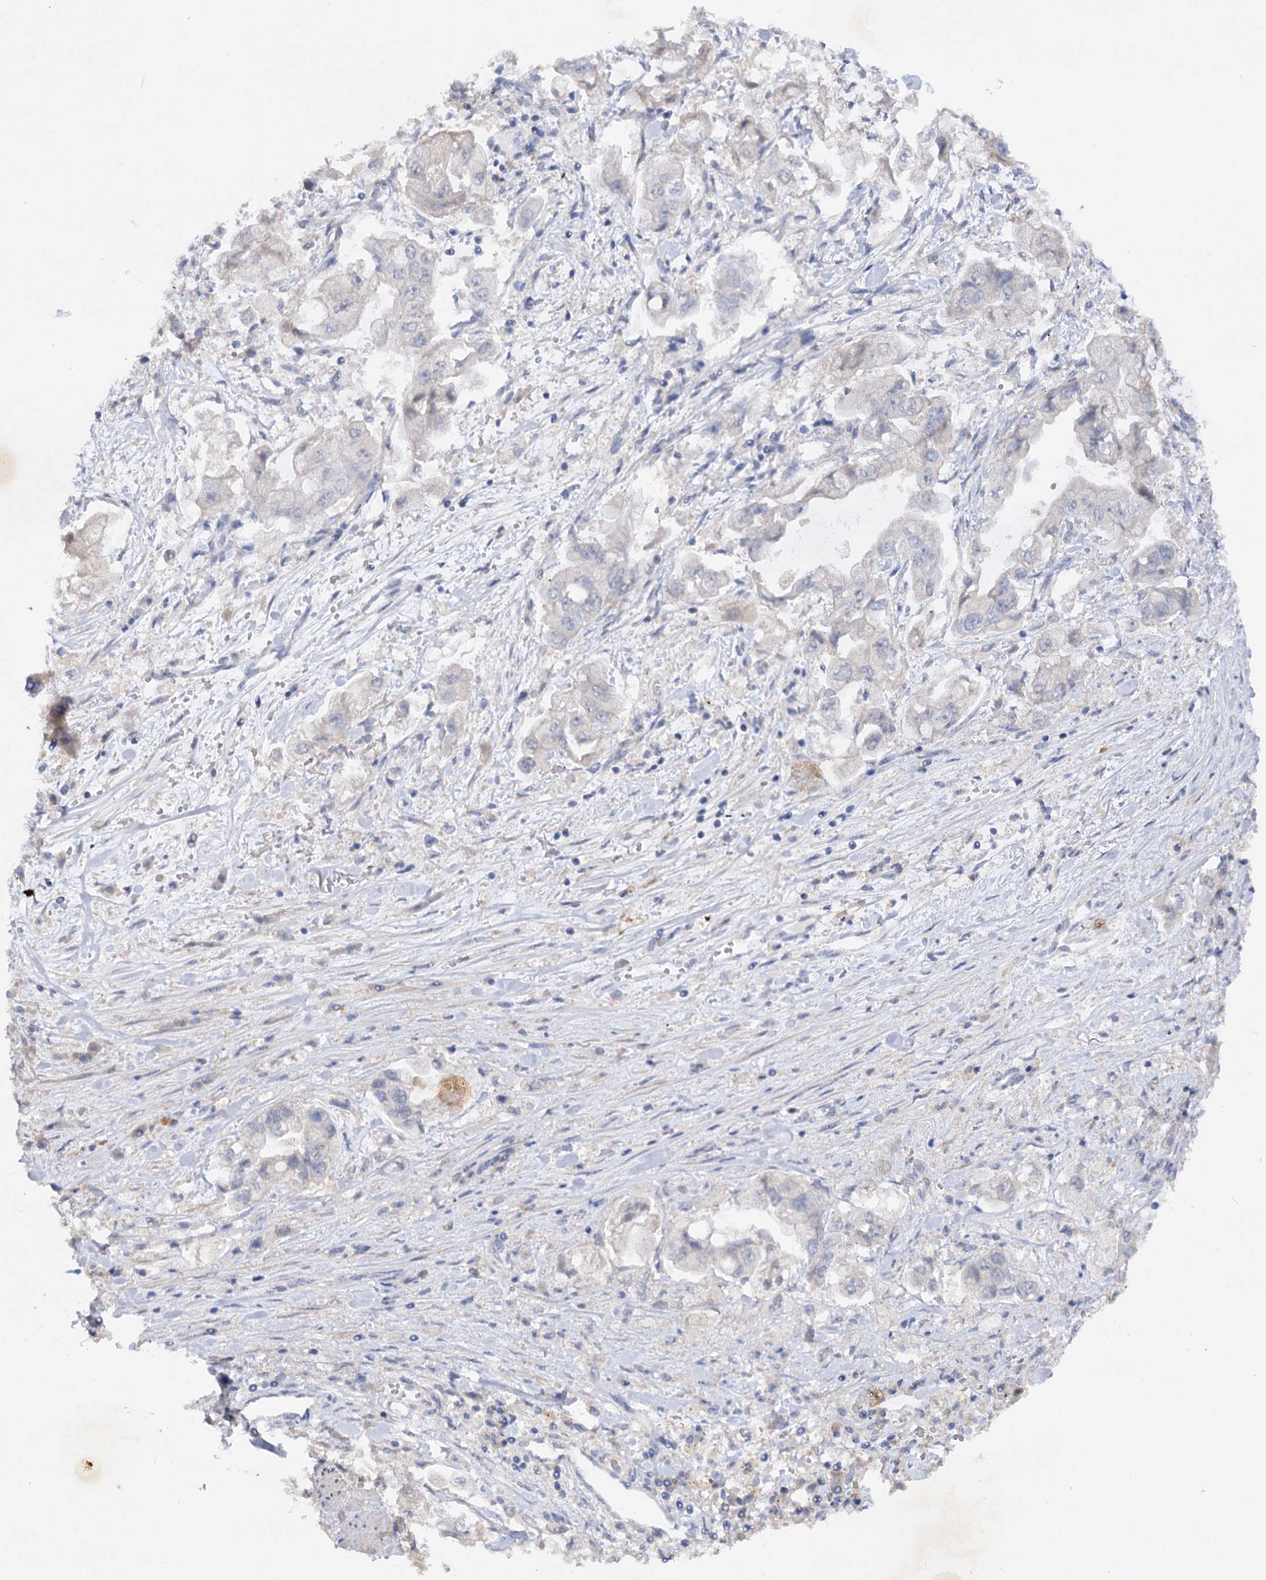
{"staining": {"intensity": "negative", "quantity": "none", "location": "none"}, "tissue": "stomach cancer", "cell_type": "Tumor cells", "image_type": "cancer", "snomed": [{"axis": "morphology", "description": "Adenocarcinoma, NOS"}, {"axis": "topography", "description": "Stomach"}], "caption": "Human stomach cancer (adenocarcinoma) stained for a protein using immunohistochemistry (IHC) displays no expression in tumor cells.", "gene": "ATP4A", "patient": {"sex": "male", "age": 62}}